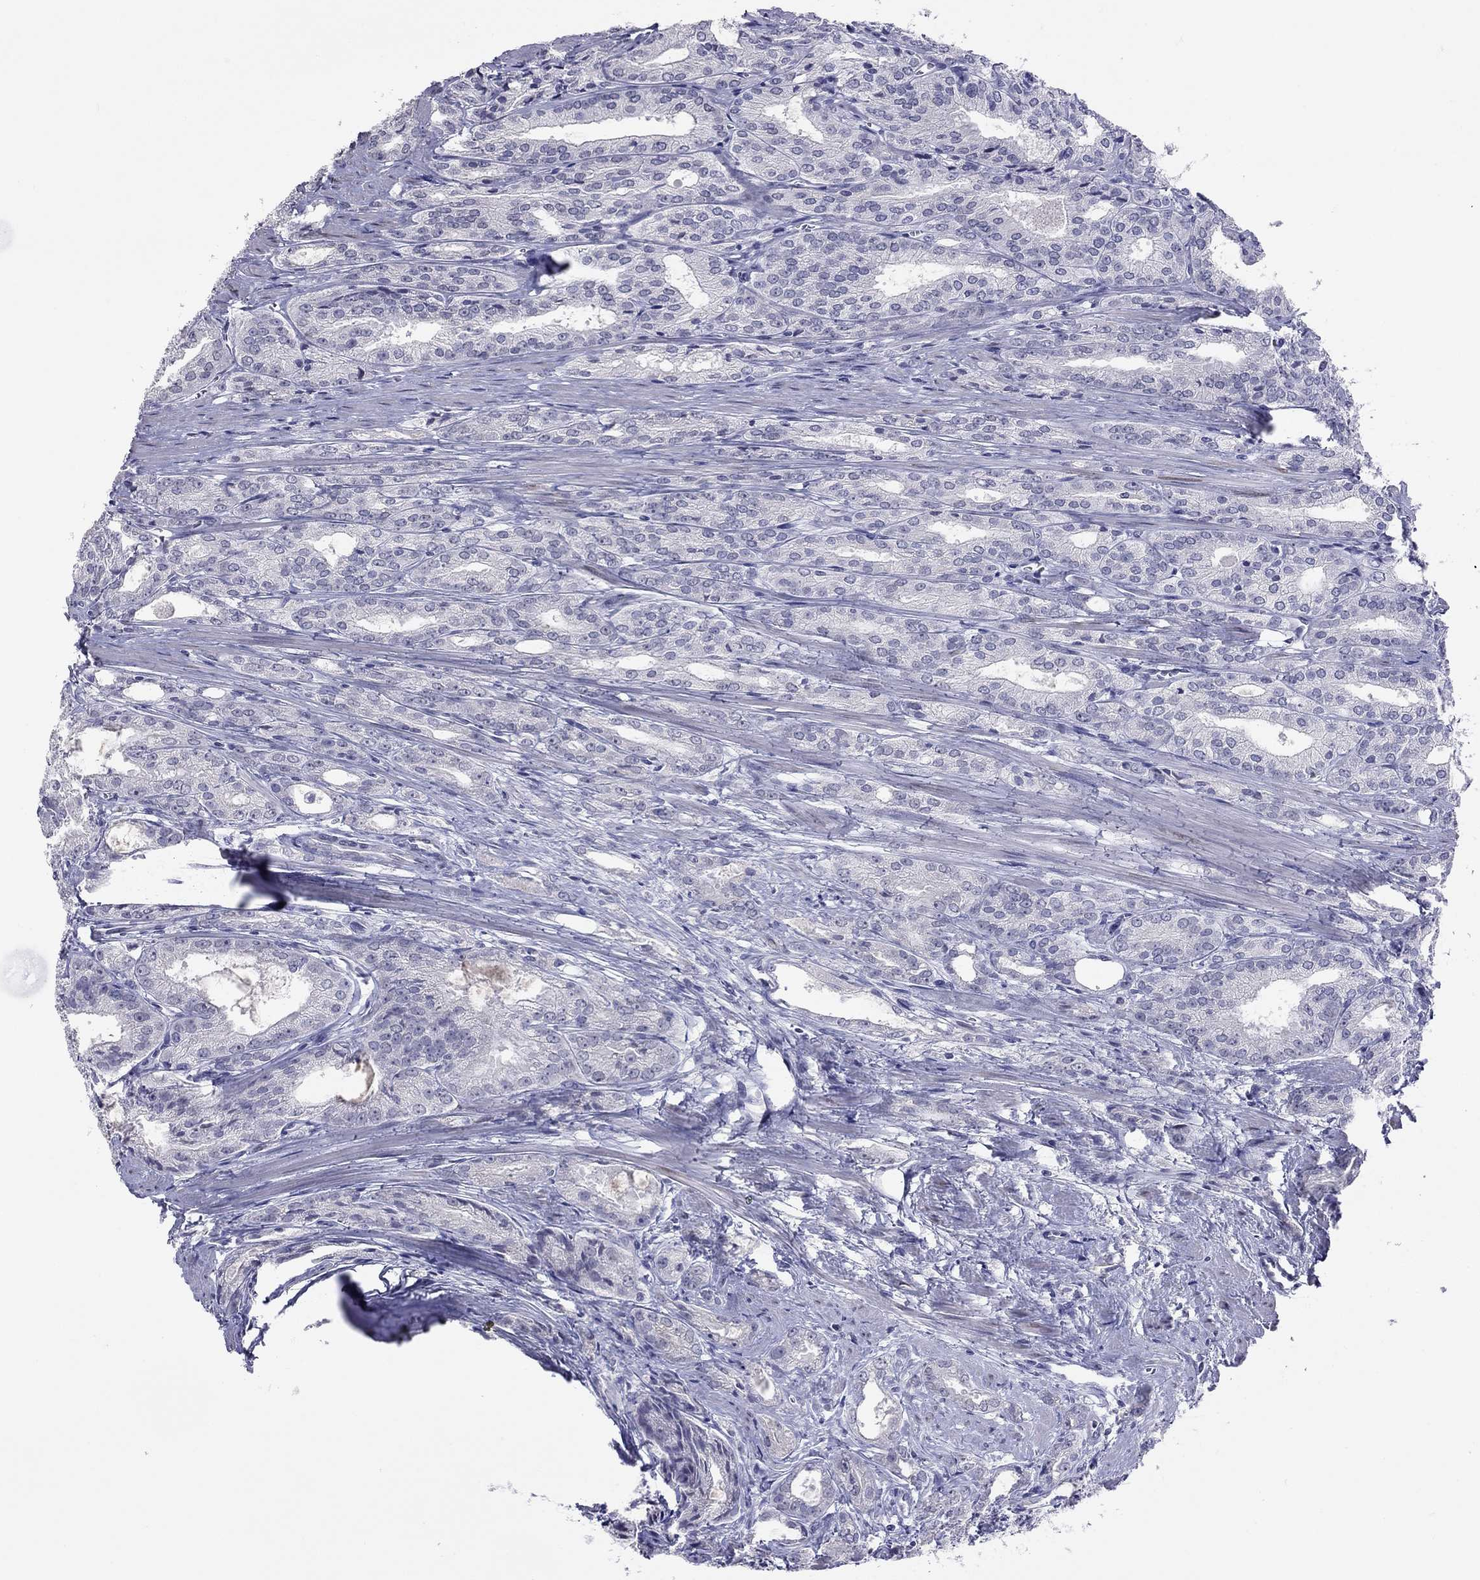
{"staining": {"intensity": "negative", "quantity": "none", "location": "none"}, "tissue": "prostate cancer", "cell_type": "Tumor cells", "image_type": "cancer", "snomed": [{"axis": "morphology", "description": "Adenocarcinoma, NOS"}, {"axis": "morphology", "description": "Adenocarcinoma, High grade"}, {"axis": "topography", "description": "Prostate"}], "caption": "A high-resolution micrograph shows immunohistochemistry (IHC) staining of prostate adenocarcinoma, which shows no significant staining in tumor cells.", "gene": "ARMC12", "patient": {"sex": "male", "age": 70}}